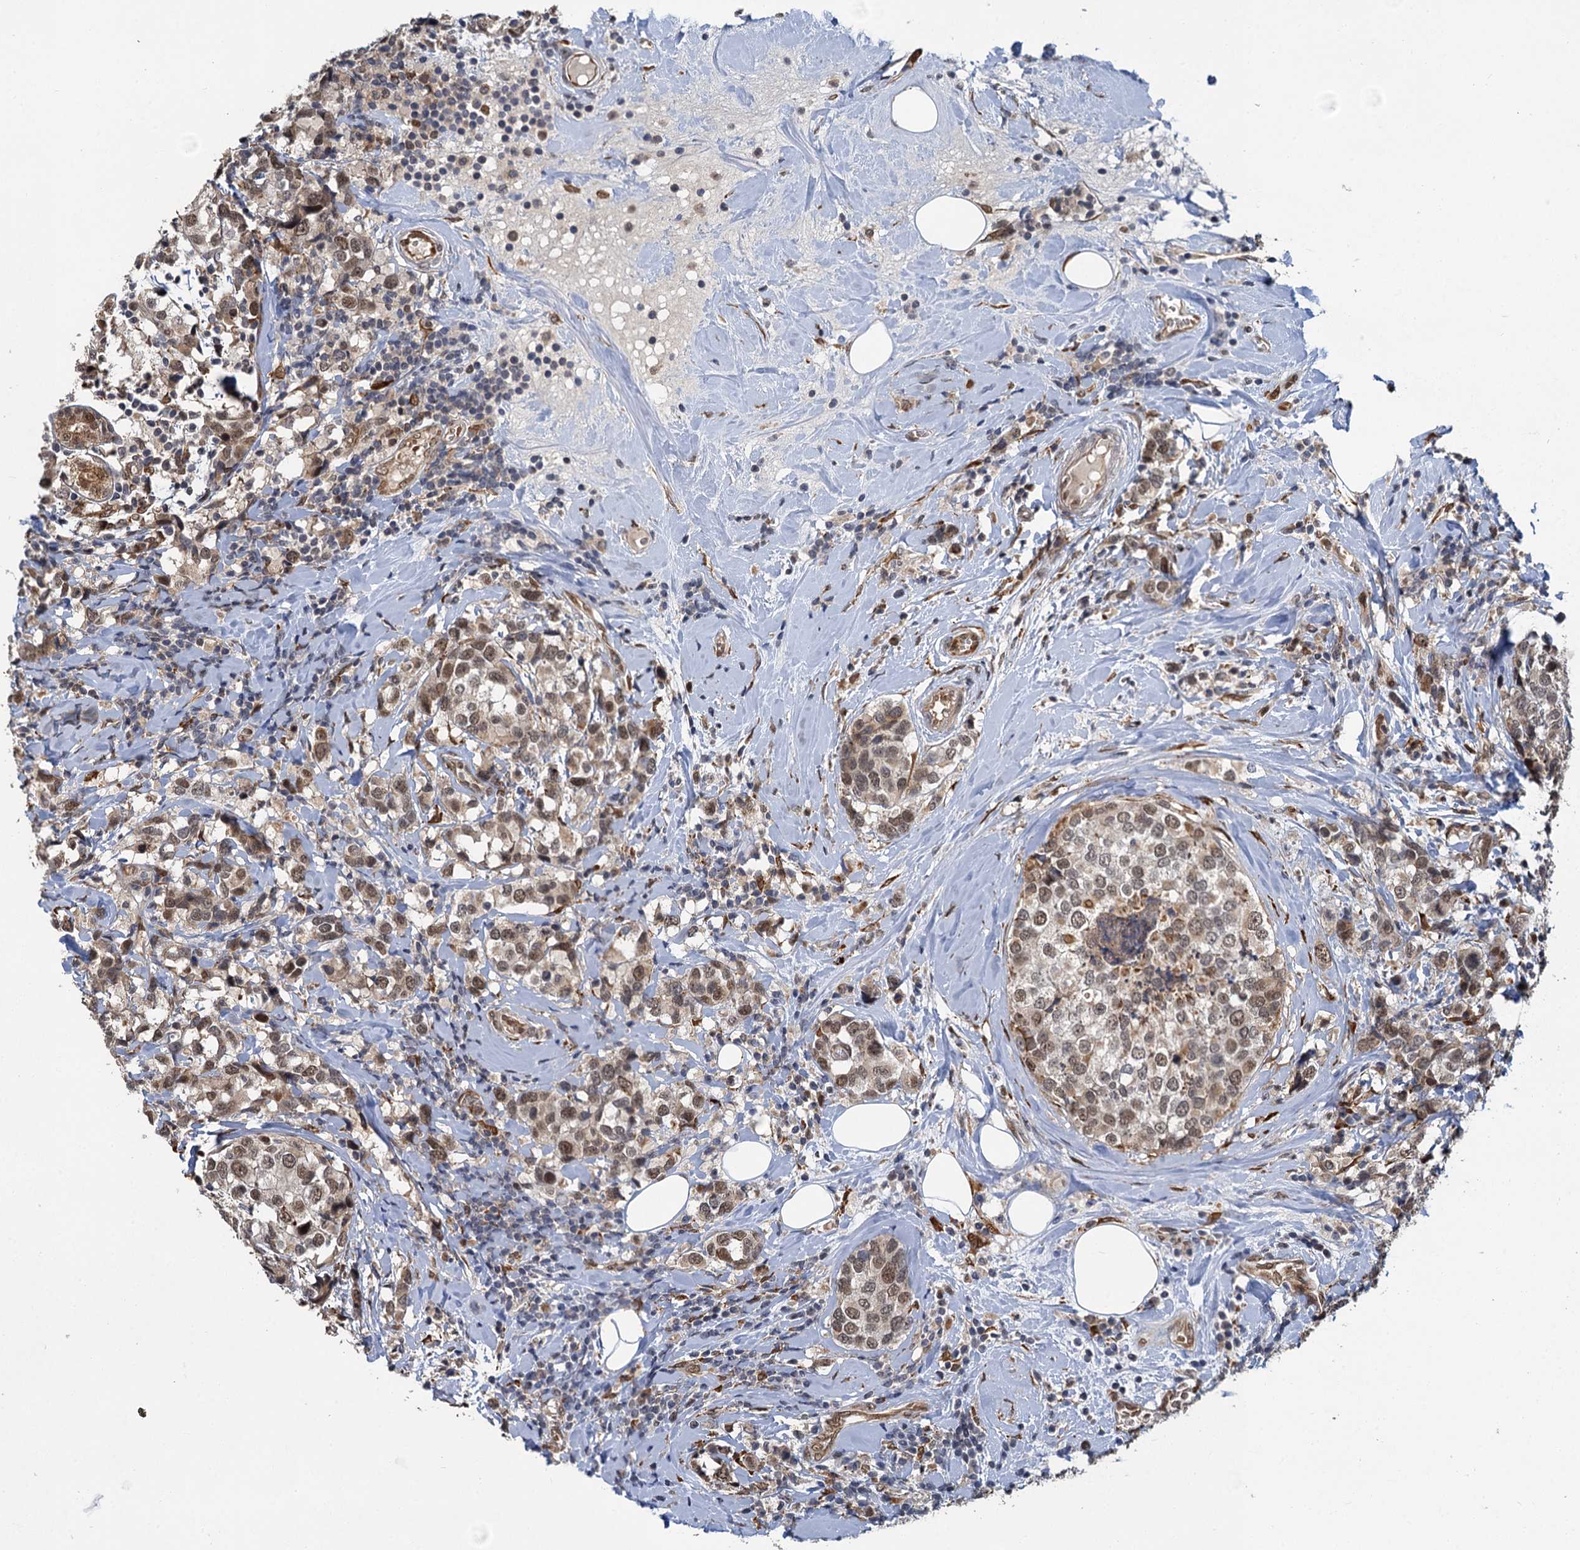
{"staining": {"intensity": "weak", "quantity": "25%-75%", "location": "cytoplasmic/membranous,nuclear"}, "tissue": "breast cancer", "cell_type": "Tumor cells", "image_type": "cancer", "snomed": [{"axis": "morphology", "description": "Lobular carcinoma"}, {"axis": "topography", "description": "Breast"}], "caption": "Human breast lobular carcinoma stained with a protein marker exhibits weak staining in tumor cells.", "gene": "APBA2", "patient": {"sex": "female", "age": 59}}